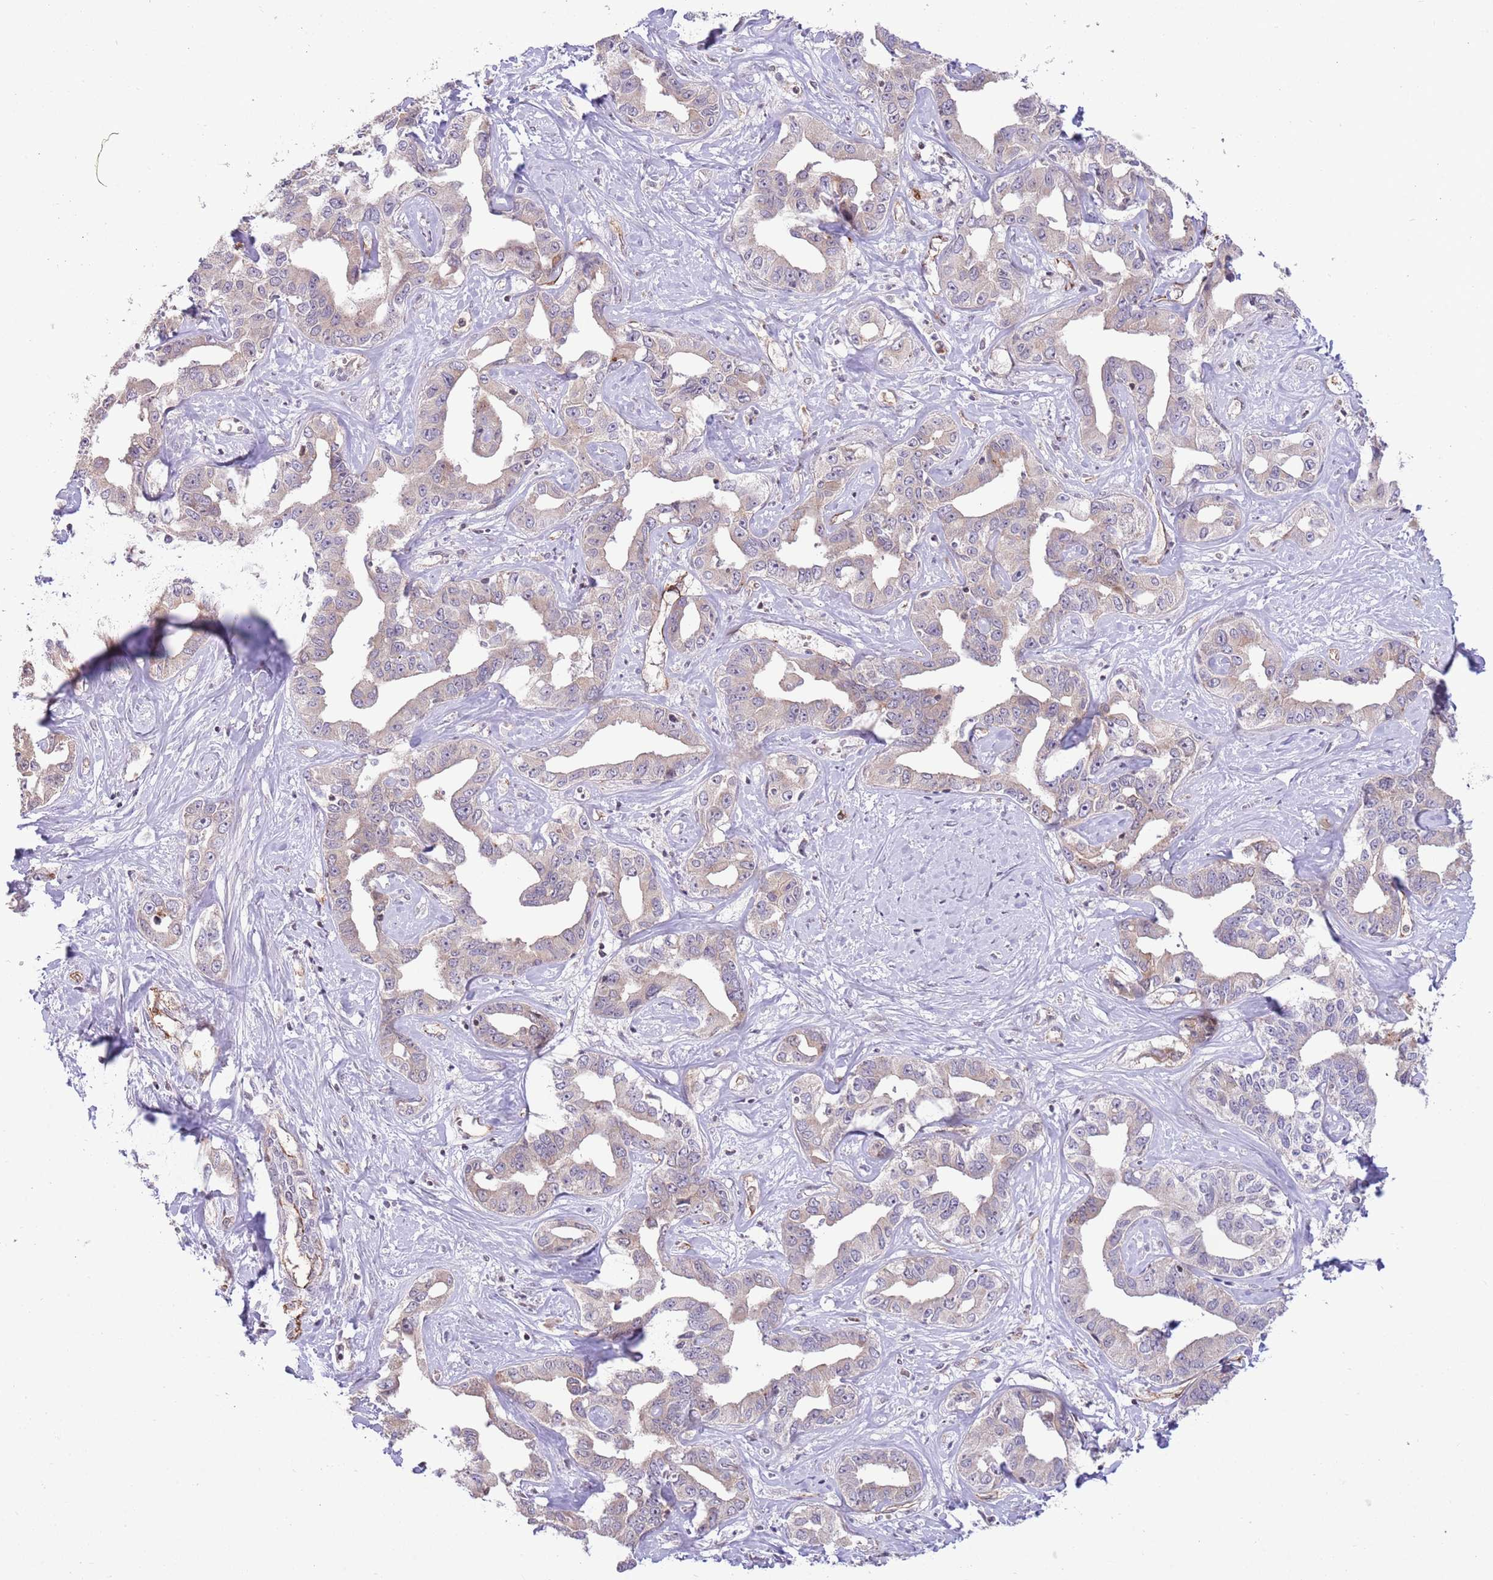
{"staining": {"intensity": "weak", "quantity": "25%-75%", "location": "cytoplasmic/membranous"}, "tissue": "liver cancer", "cell_type": "Tumor cells", "image_type": "cancer", "snomed": [{"axis": "morphology", "description": "Cholangiocarcinoma"}, {"axis": "topography", "description": "Liver"}], "caption": "Protein staining of liver cancer tissue shows weak cytoplasmic/membranous staining in approximately 25%-75% of tumor cells.", "gene": "DPP10", "patient": {"sex": "male", "age": 59}}